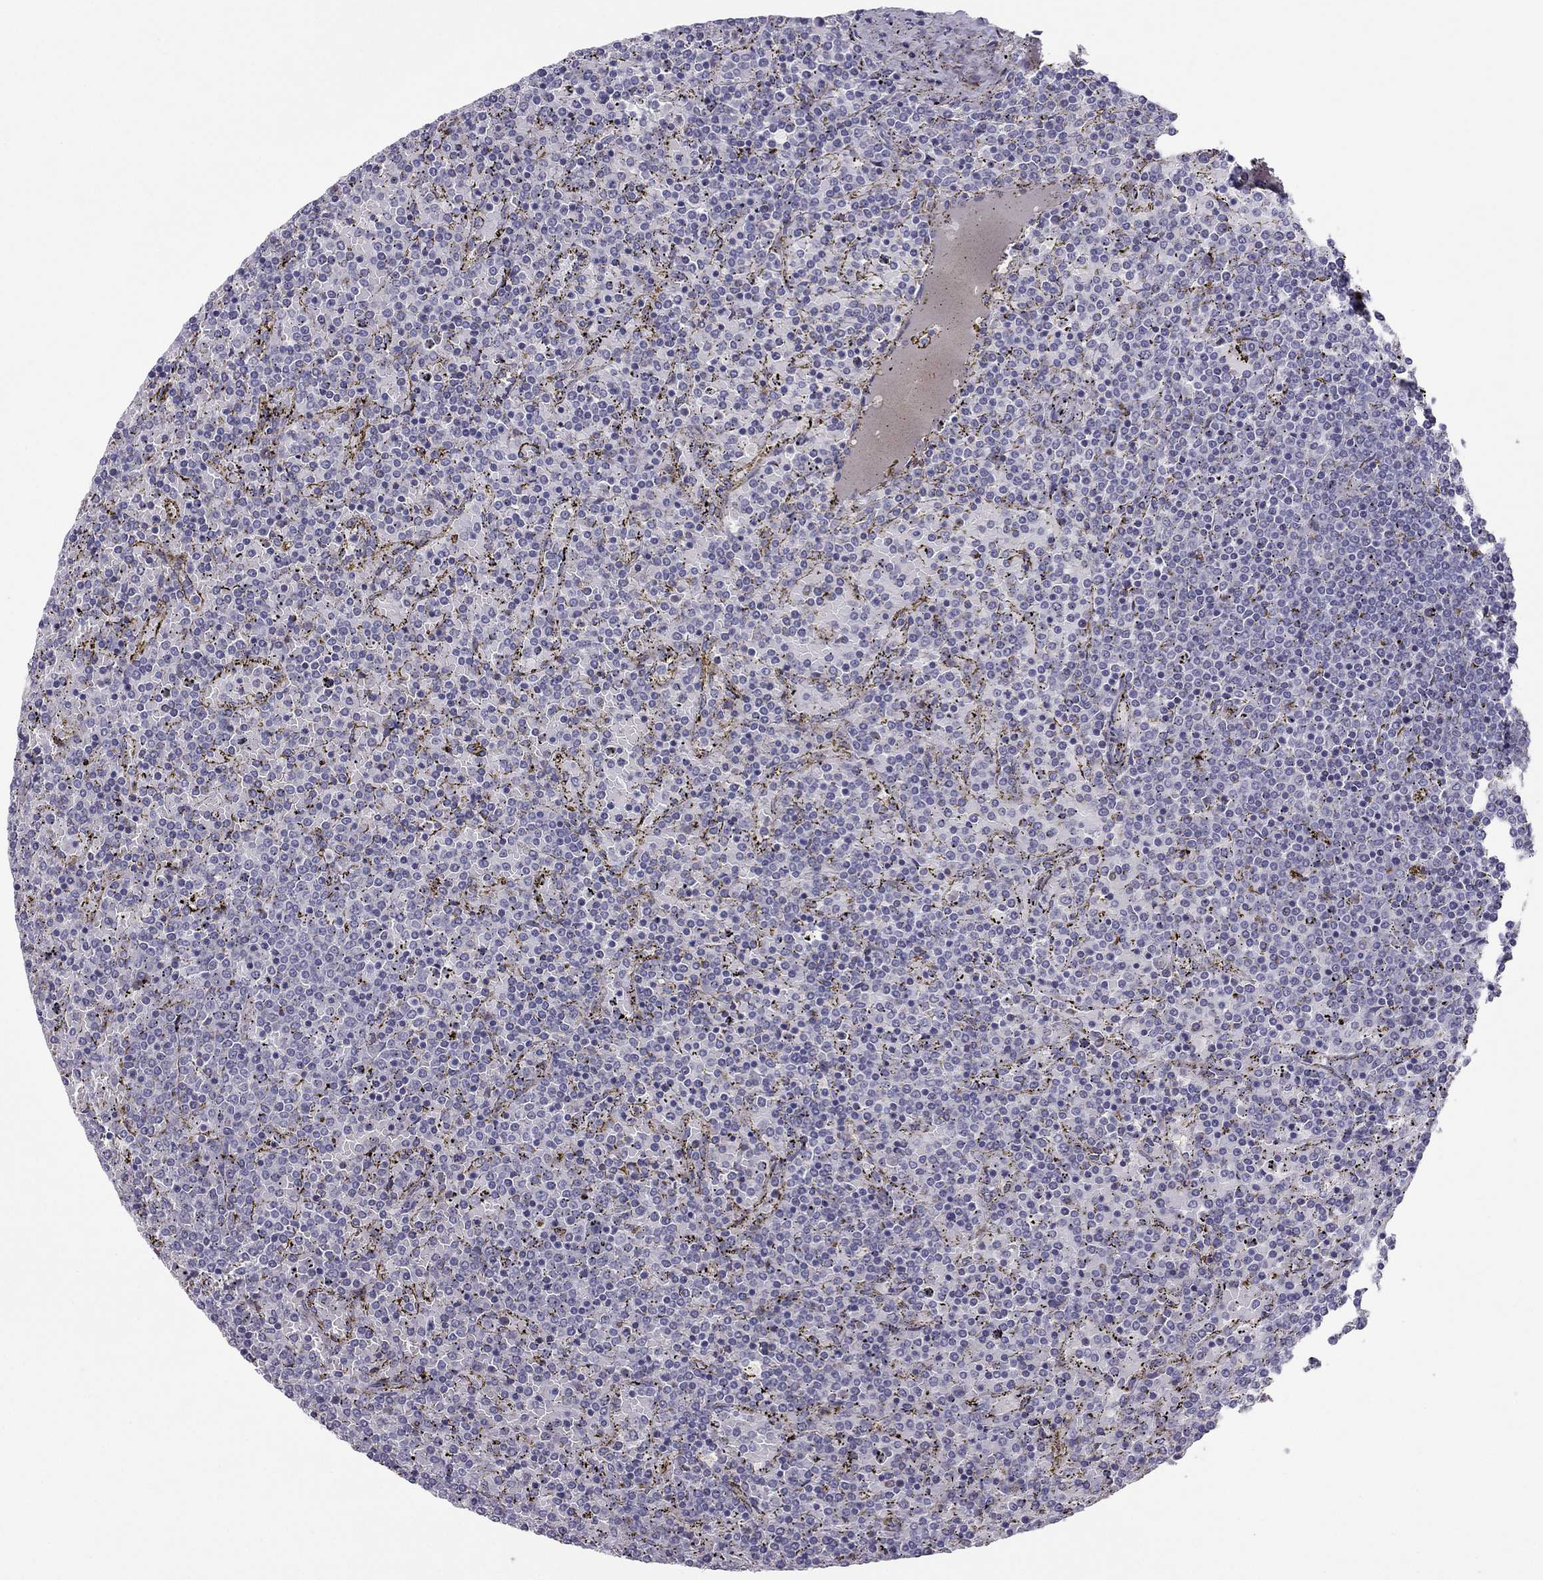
{"staining": {"intensity": "negative", "quantity": "none", "location": "none"}, "tissue": "lymphoma", "cell_type": "Tumor cells", "image_type": "cancer", "snomed": [{"axis": "morphology", "description": "Malignant lymphoma, non-Hodgkin's type, Low grade"}, {"axis": "topography", "description": "Spleen"}], "caption": "Image shows no protein positivity in tumor cells of lymphoma tissue. The staining was performed using DAB to visualize the protein expression in brown, while the nuclei were stained in blue with hematoxylin (Magnification: 20x).", "gene": "RGS8", "patient": {"sex": "female", "age": 77}}